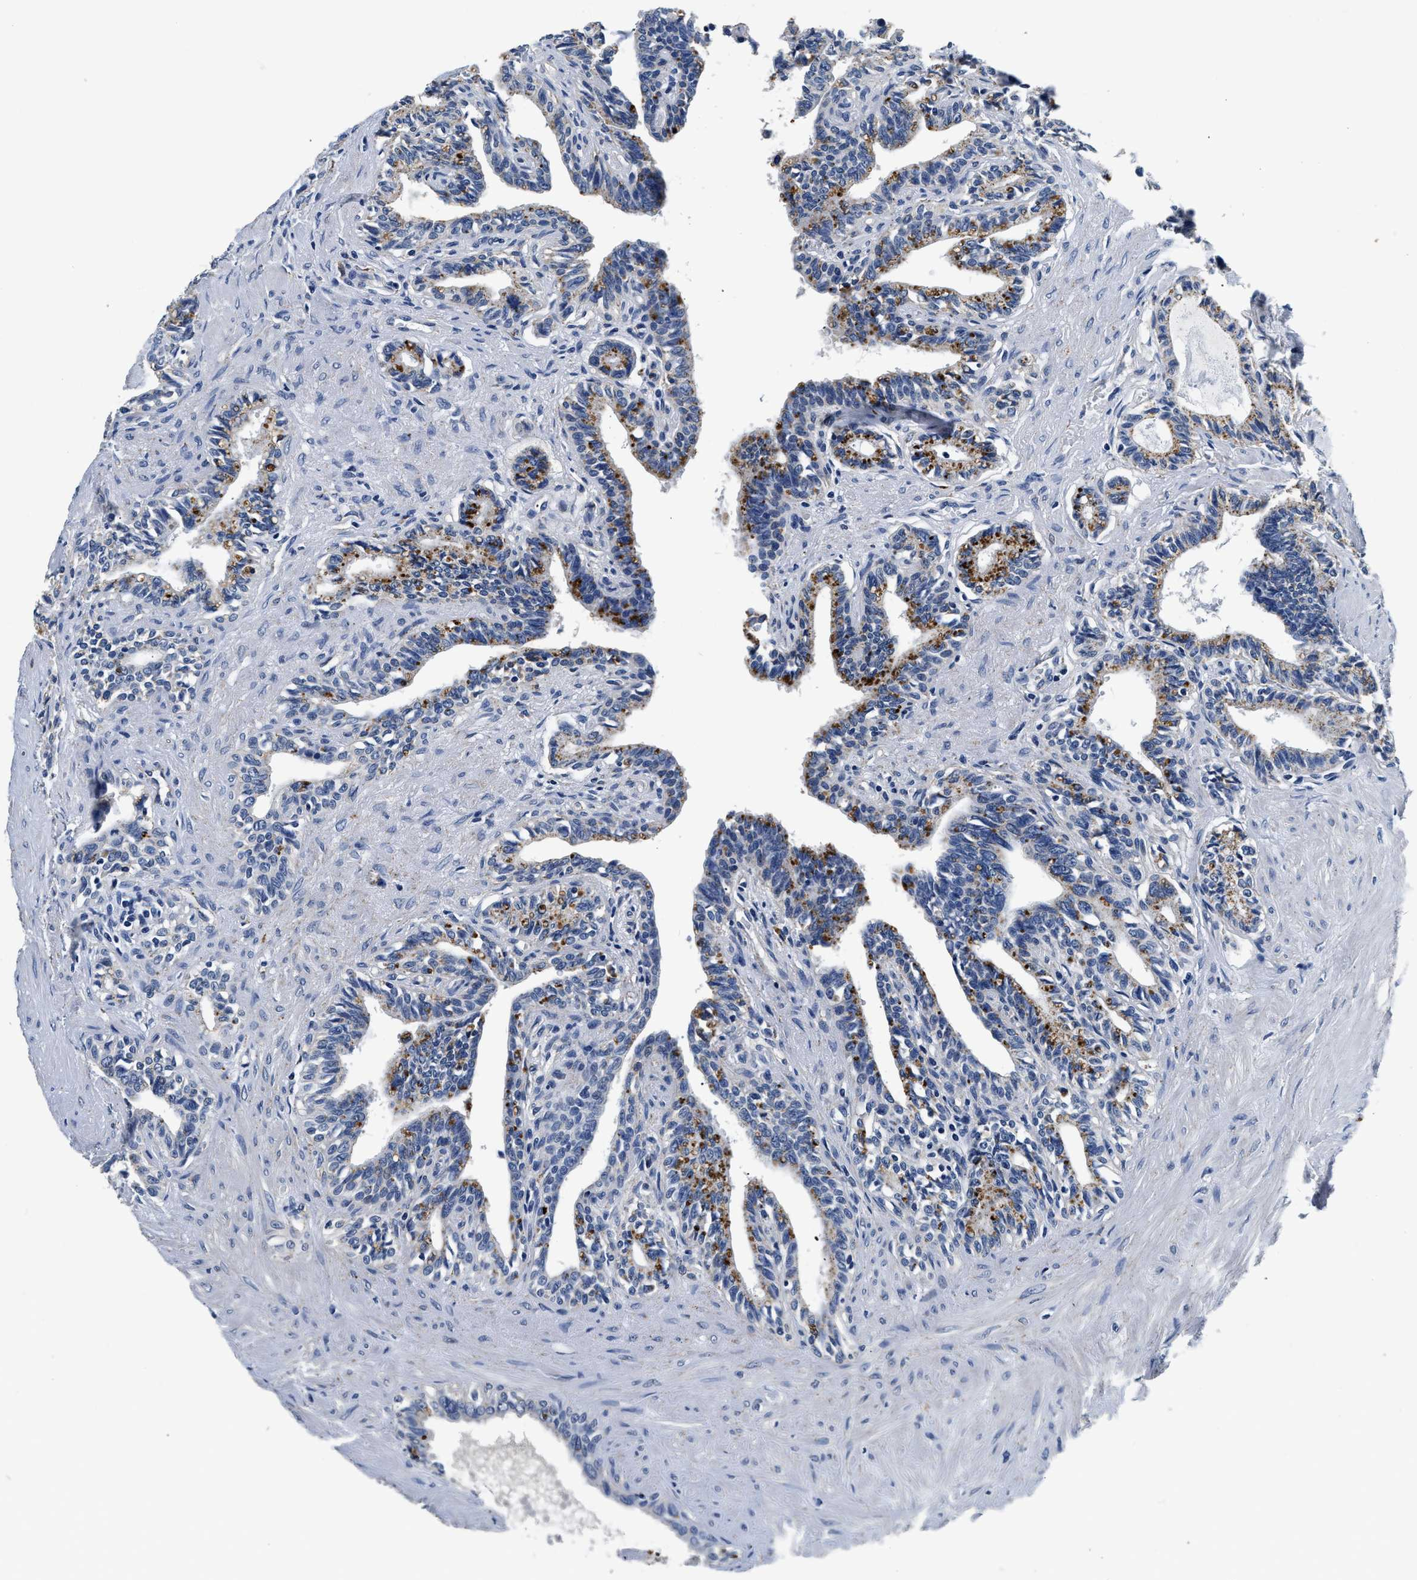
{"staining": {"intensity": "moderate", "quantity": "25%-75%", "location": "cytoplasmic/membranous"}, "tissue": "seminal vesicle", "cell_type": "Glandular cells", "image_type": "normal", "snomed": [{"axis": "morphology", "description": "Normal tissue, NOS"}, {"axis": "morphology", "description": "Adenocarcinoma, High grade"}, {"axis": "topography", "description": "Prostate"}, {"axis": "topography", "description": "Seminal veicle"}], "caption": "Immunohistochemistry (IHC) of normal human seminal vesicle displays medium levels of moderate cytoplasmic/membranous expression in approximately 25%-75% of glandular cells. (DAB (3,3'-diaminobenzidine) IHC, brown staining for protein, blue staining for nuclei).", "gene": "GRN", "patient": {"sex": "male", "age": 55}}